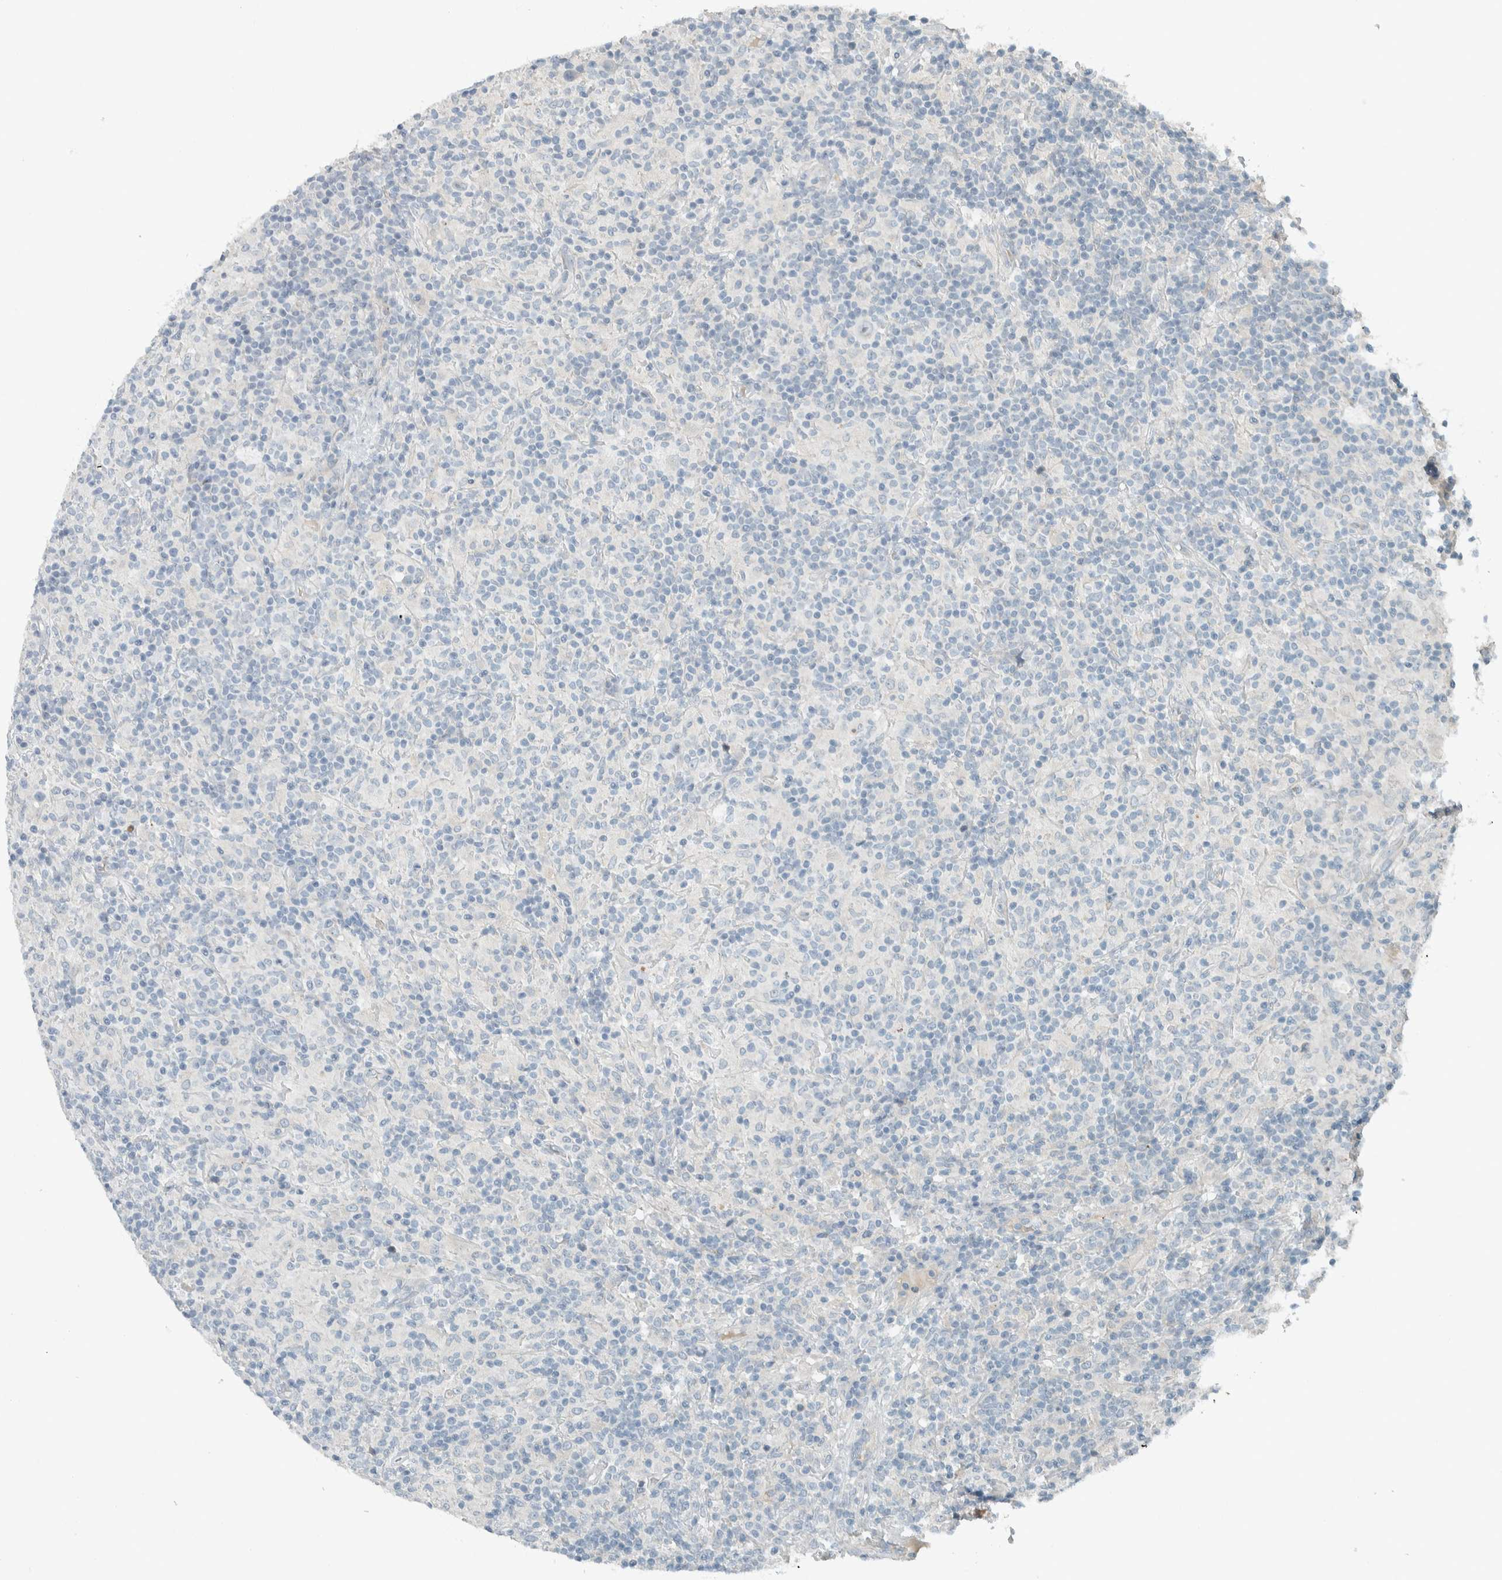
{"staining": {"intensity": "negative", "quantity": "none", "location": "none"}, "tissue": "lymphoma", "cell_type": "Tumor cells", "image_type": "cancer", "snomed": [{"axis": "morphology", "description": "Hodgkin's disease, NOS"}, {"axis": "topography", "description": "Lymph node"}], "caption": "High magnification brightfield microscopy of lymphoma stained with DAB (3,3'-diaminobenzidine) (brown) and counterstained with hematoxylin (blue): tumor cells show no significant expression.", "gene": "CERCAM", "patient": {"sex": "male", "age": 70}}